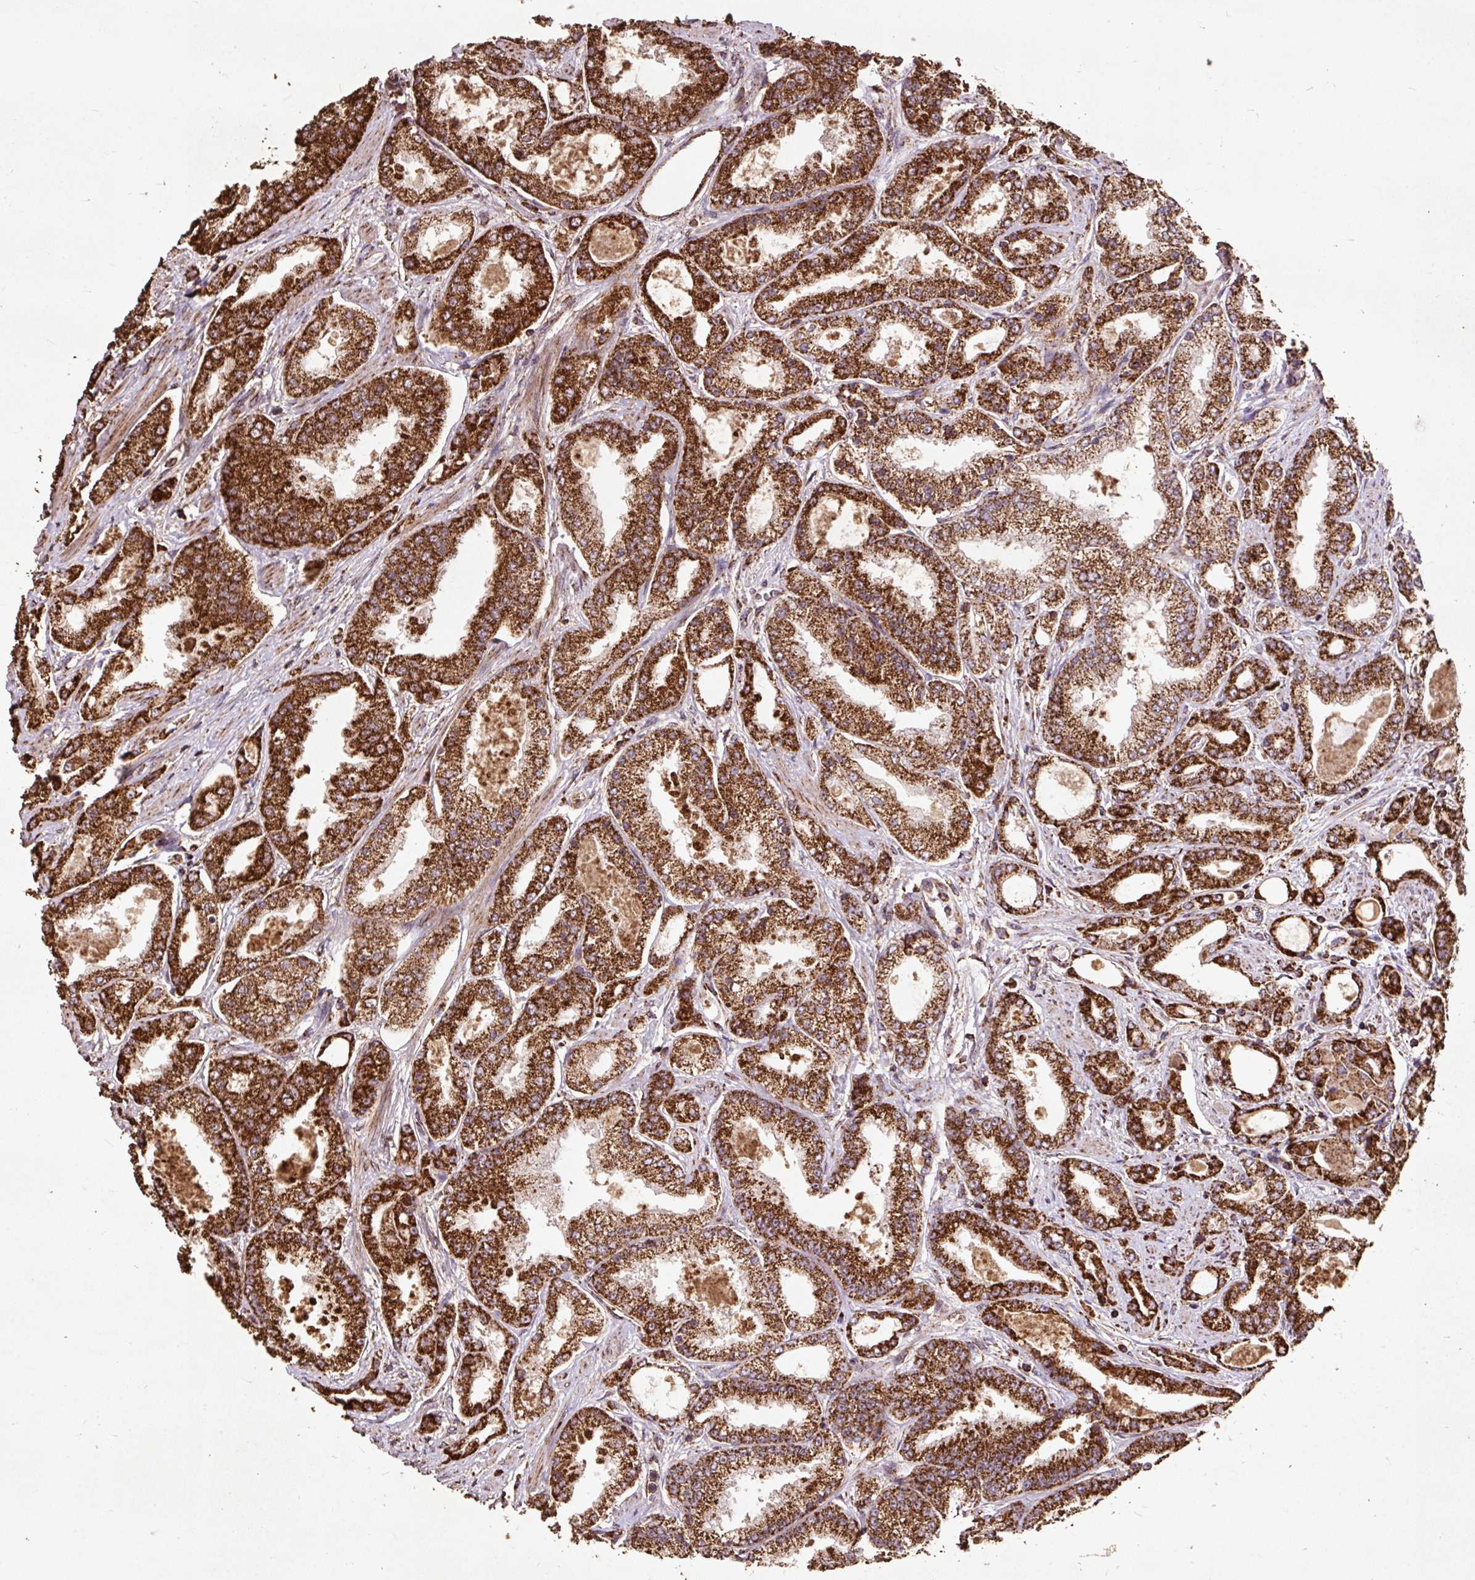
{"staining": {"intensity": "strong", "quantity": ">75%", "location": "cytoplasmic/membranous"}, "tissue": "prostate cancer", "cell_type": "Tumor cells", "image_type": "cancer", "snomed": [{"axis": "morphology", "description": "Adenocarcinoma, High grade"}, {"axis": "topography", "description": "Prostate"}], "caption": "A brown stain labels strong cytoplasmic/membranous positivity of a protein in human adenocarcinoma (high-grade) (prostate) tumor cells.", "gene": "ATP5F1A", "patient": {"sex": "male", "age": 69}}